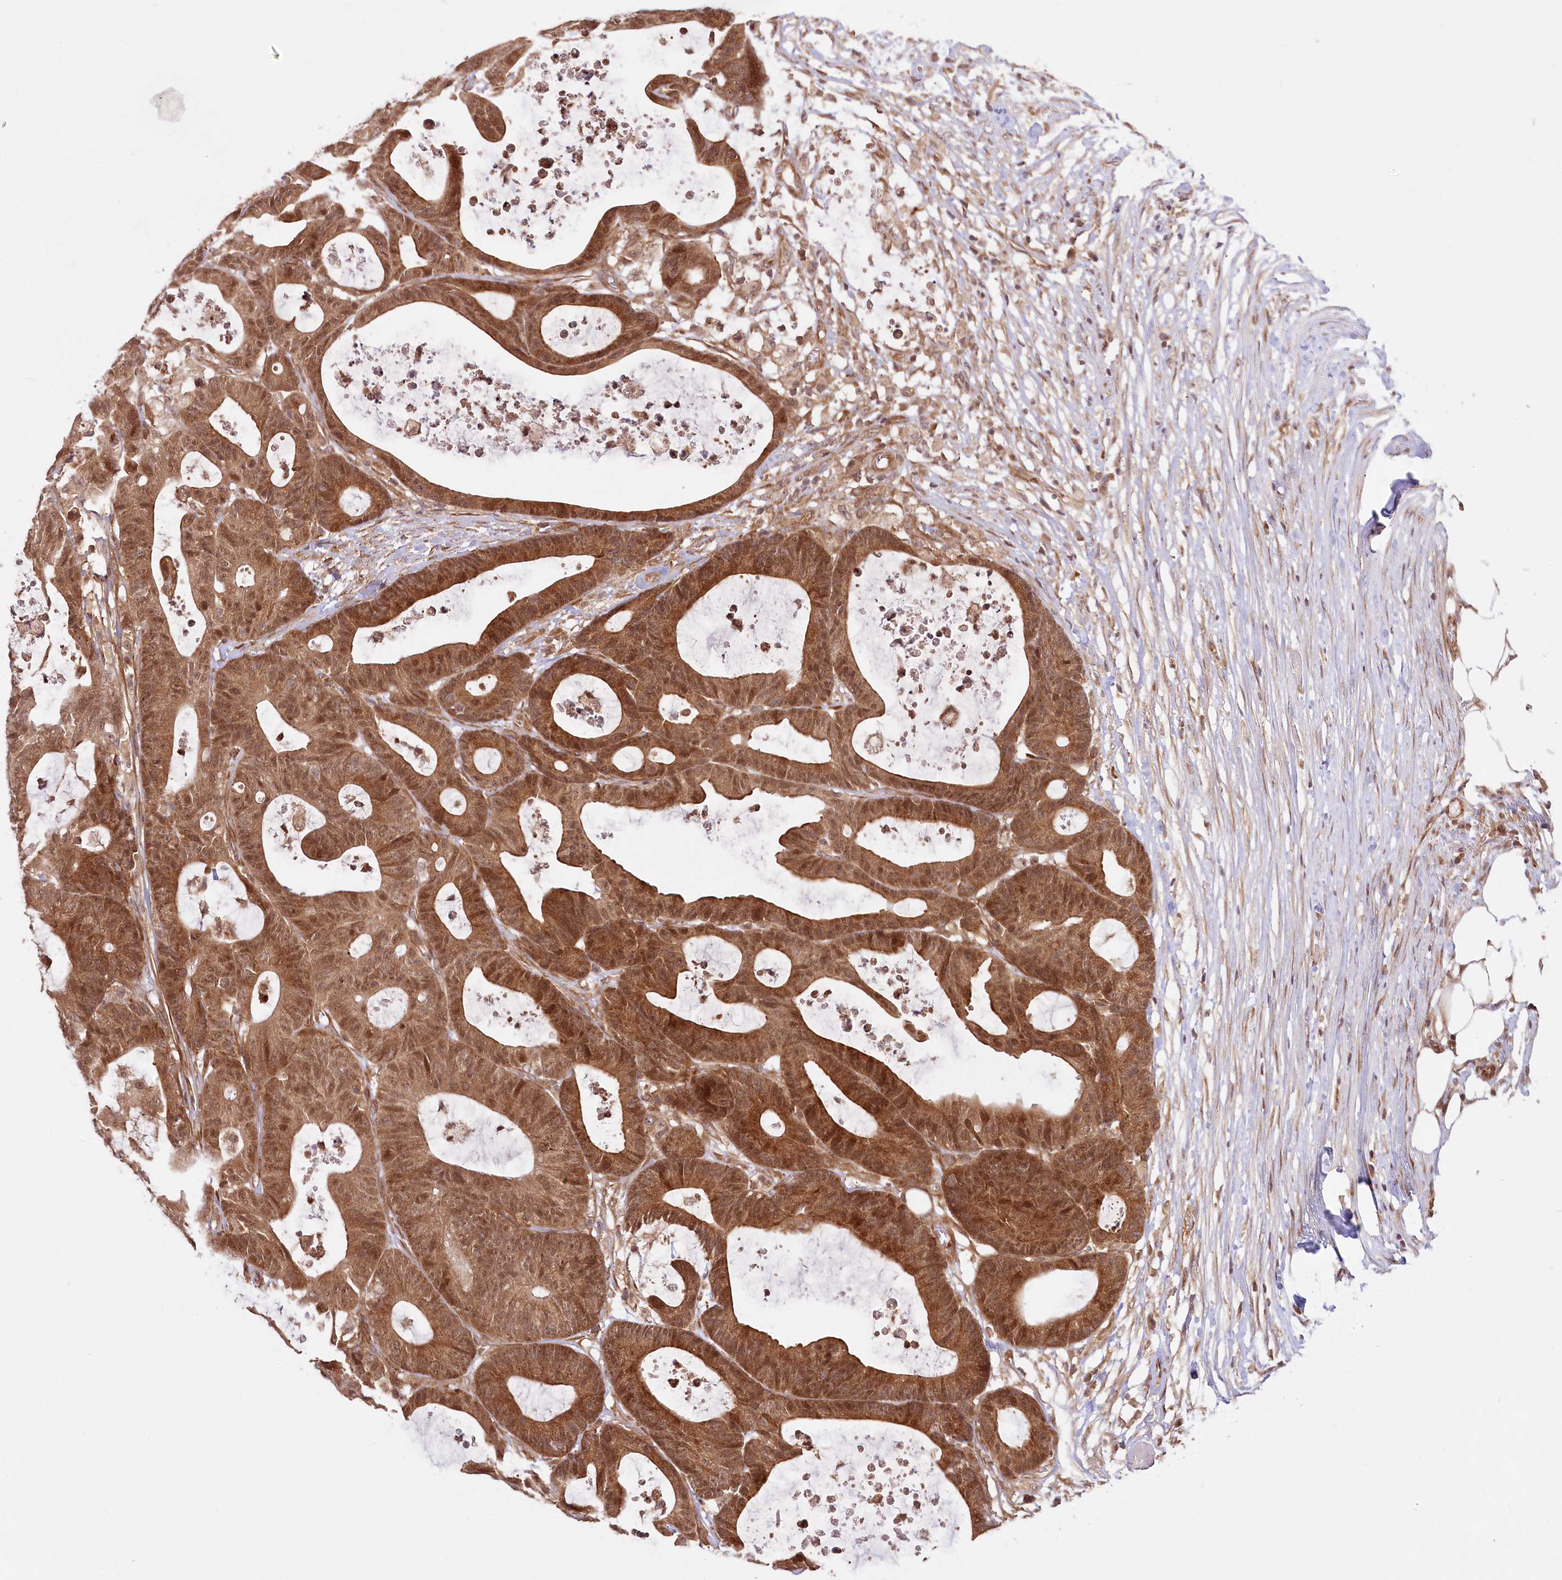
{"staining": {"intensity": "moderate", "quantity": ">75%", "location": "cytoplasmic/membranous,nuclear"}, "tissue": "colorectal cancer", "cell_type": "Tumor cells", "image_type": "cancer", "snomed": [{"axis": "morphology", "description": "Adenocarcinoma, NOS"}, {"axis": "topography", "description": "Colon"}], "caption": "A micrograph of adenocarcinoma (colorectal) stained for a protein demonstrates moderate cytoplasmic/membranous and nuclear brown staining in tumor cells. Using DAB (brown) and hematoxylin (blue) stains, captured at high magnification using brightfield microscopy.", "gene": "CEP70", "patient": {"sex": "female", "age": 84}}